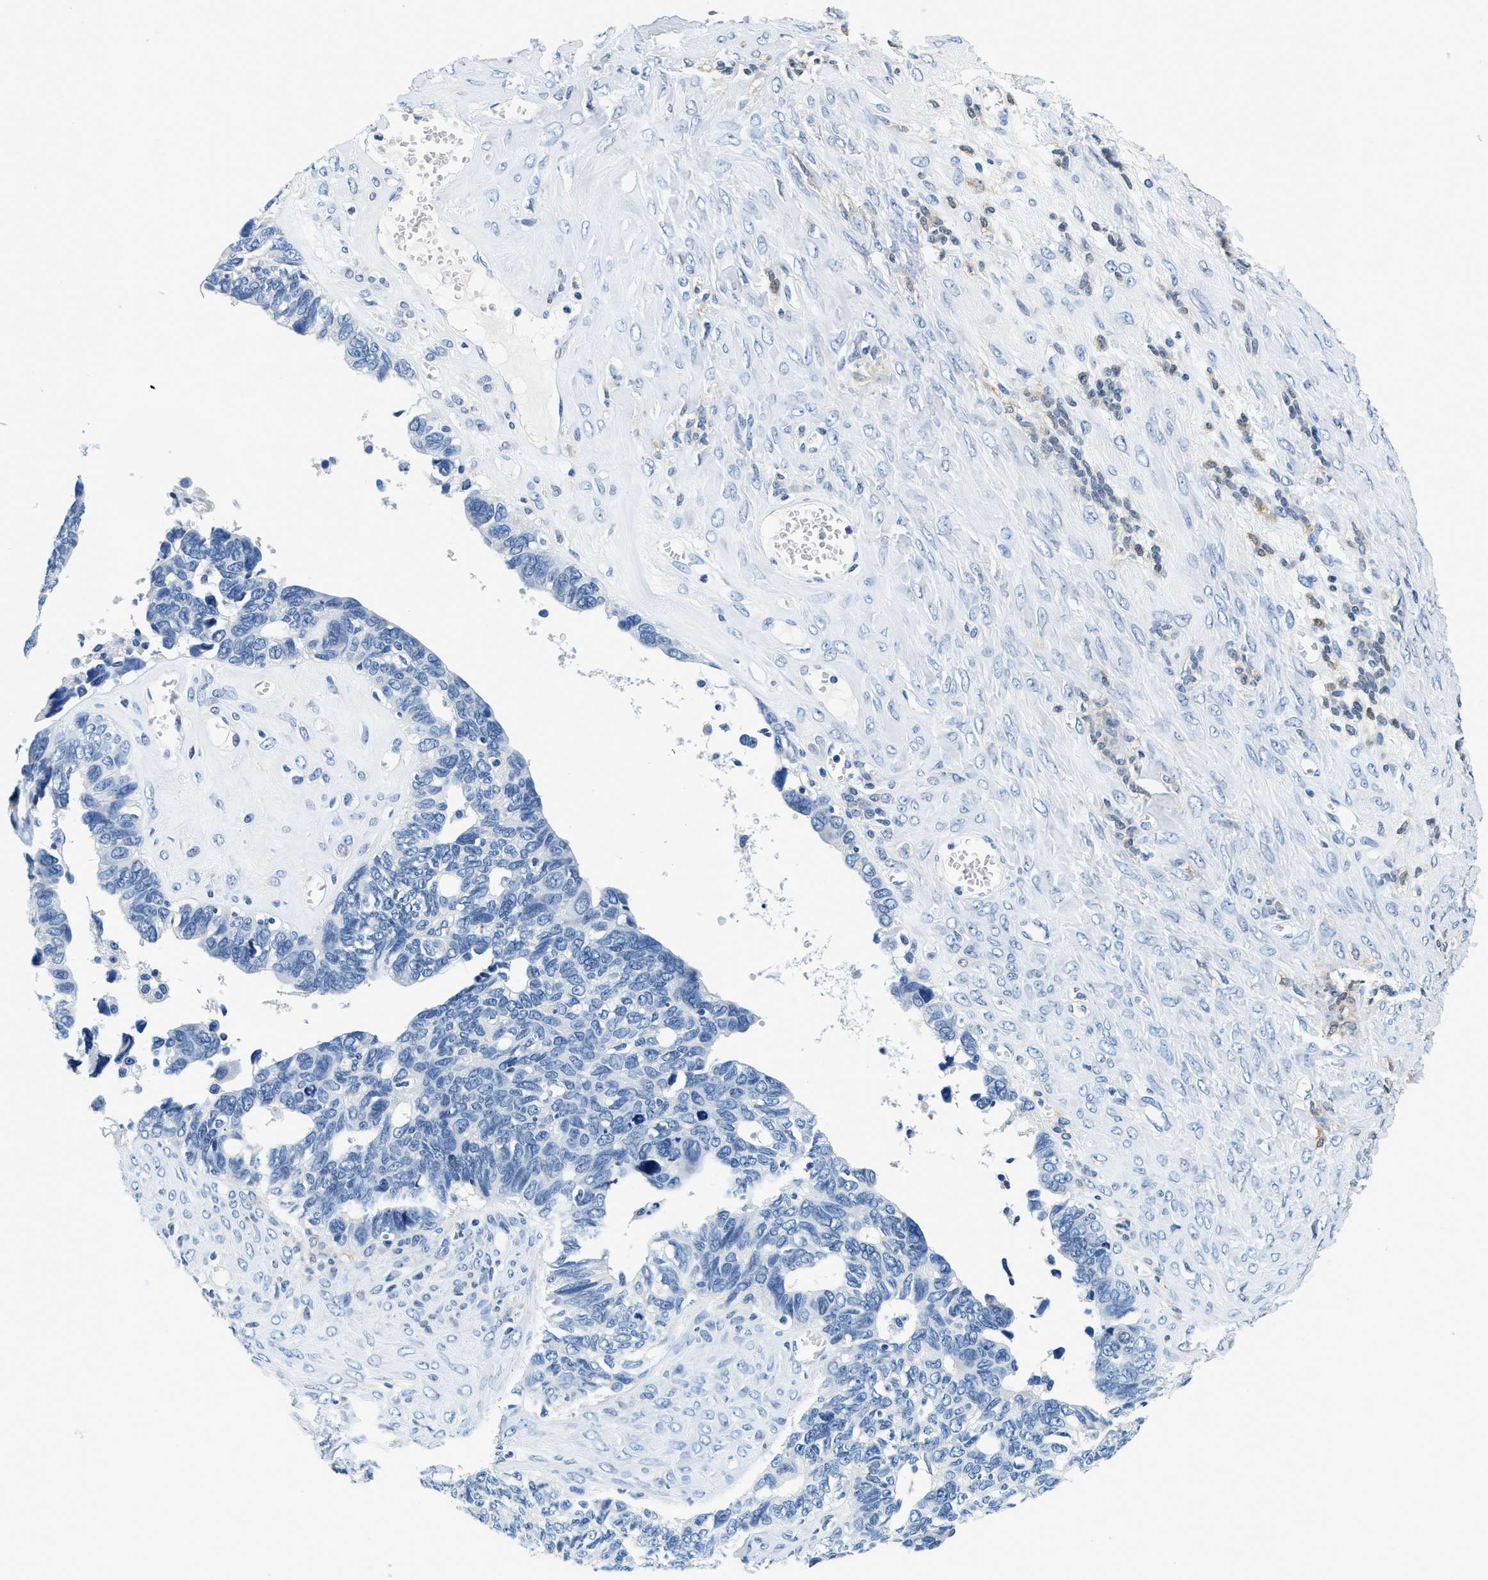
{"staining": {"intensity": "negative", "quantity": "none", "location": "none"}, "tissue": "ovarian cancer", "cell_type": "Tumor cells", "image_type": "cancer", "snomed": [{"axis": "morphology", "description": "Cystadenocarcinoma, serous, NOS"}, {"axis": "topography", "description": "Ovary"}], "caption": "The image shows no significant positivity in tumor cells of ovarian cancer (serous cystadenocarcinoma). Brightfield microscopy of immunohistochemistry (IHC) stained with DAB (brown) and hematoxylin (blue), captured at high magnification.", "gene": "GSTM3", "patient": {"sex": "female", "age": 79}}